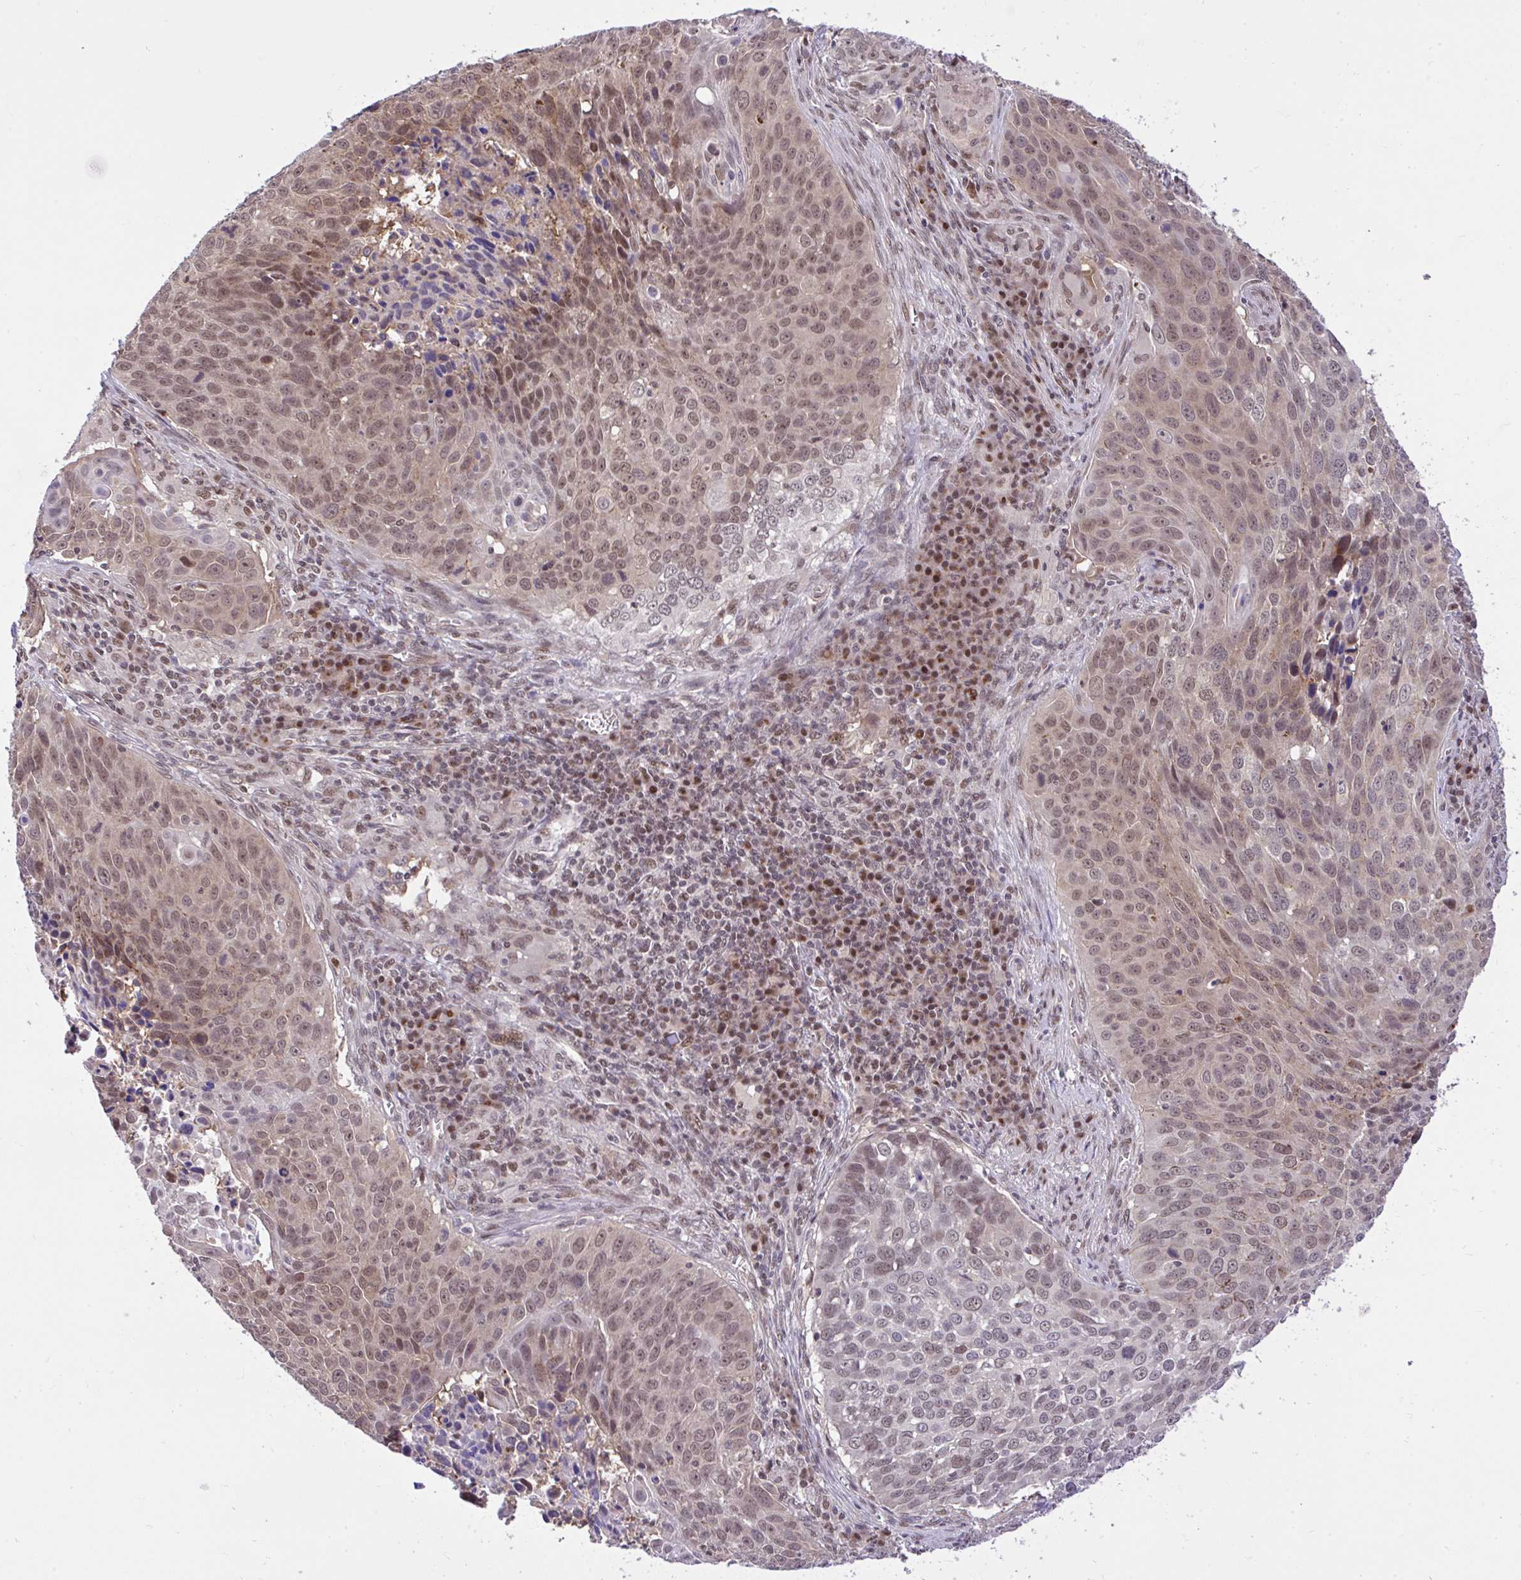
{"staining": {"intensity": "weak", "quantity": ">75%", "location": "cytoplasmic/membranous,nuclear"}, "tissue": "lung cancer", "cell_type": "Tumor cells", "image_type": "cancer", "snomed": [{"axis": "morphology", "description": "Squamous cell carcinoma, NOS"}, {"axis": "topography", "description": "Lung"}], "caption": "Immunohistochemical staining of squamous cell carcinoma (lung) displays weak cytoplasmic/membranous and nuclear protein positivity in about >75% of tumor cells. Immunohistochemistry (ihc) stains the protein of interest in brown and the nuclei are stained blue.", "gene": "GLIS3", "patient": {"sex": "male", "age": 78}}